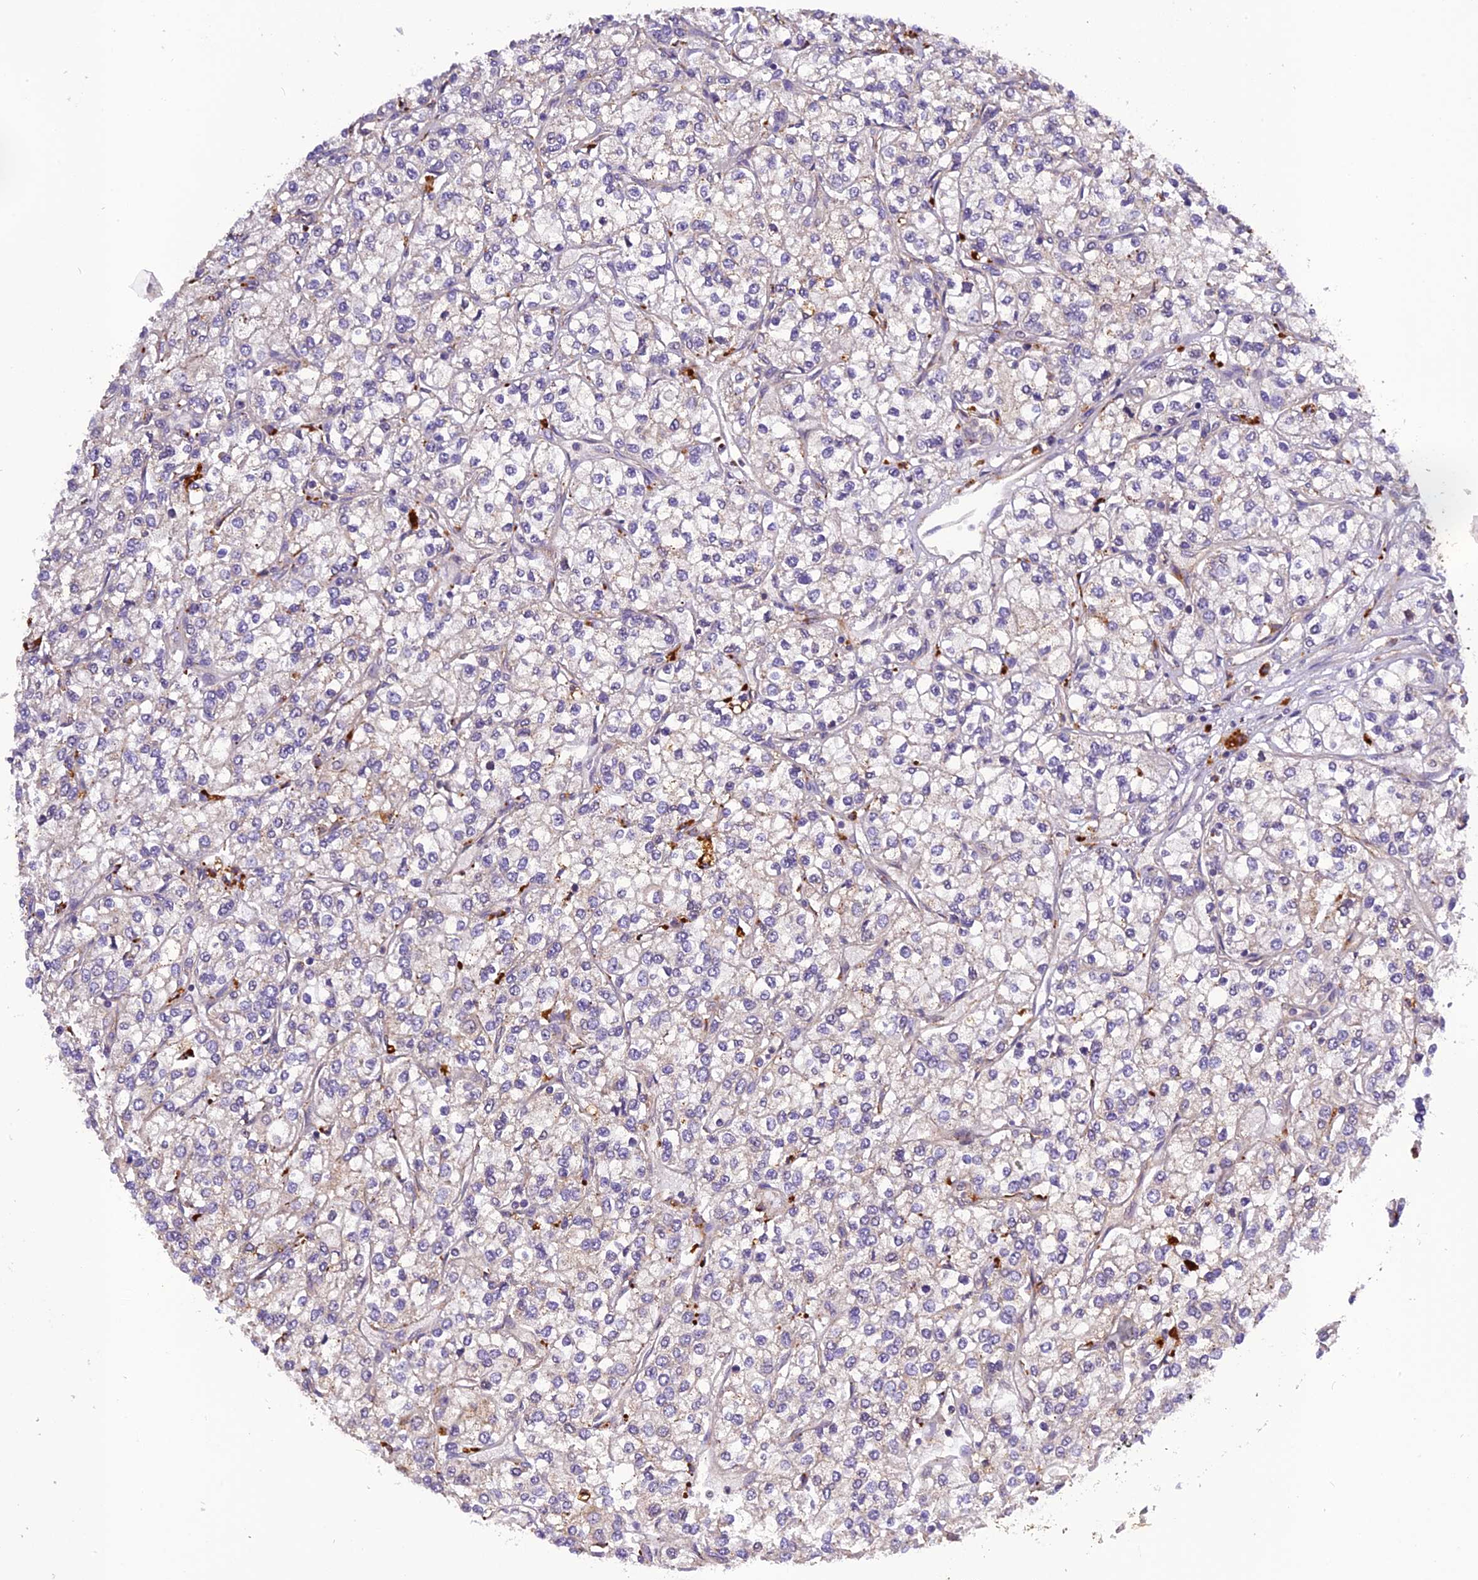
{"staining": {"intensity": "negative", "quantity": "none", "location": "none"}, "tissue": "renal cancer", "cell_type": "Tumor cells", "image_type": "cancer", "snomed": [{"axis": "morphology", "description": "Adenocarcinoma, NOS"}, {"axis": "topography", "description": "Kidney"}], "caption": "A micrograph of renal cancer stained for a protein reveals no brown staining in tumor cells.", "gene": "FNIP2", "patient": {"sex": "male", "age": 80}}